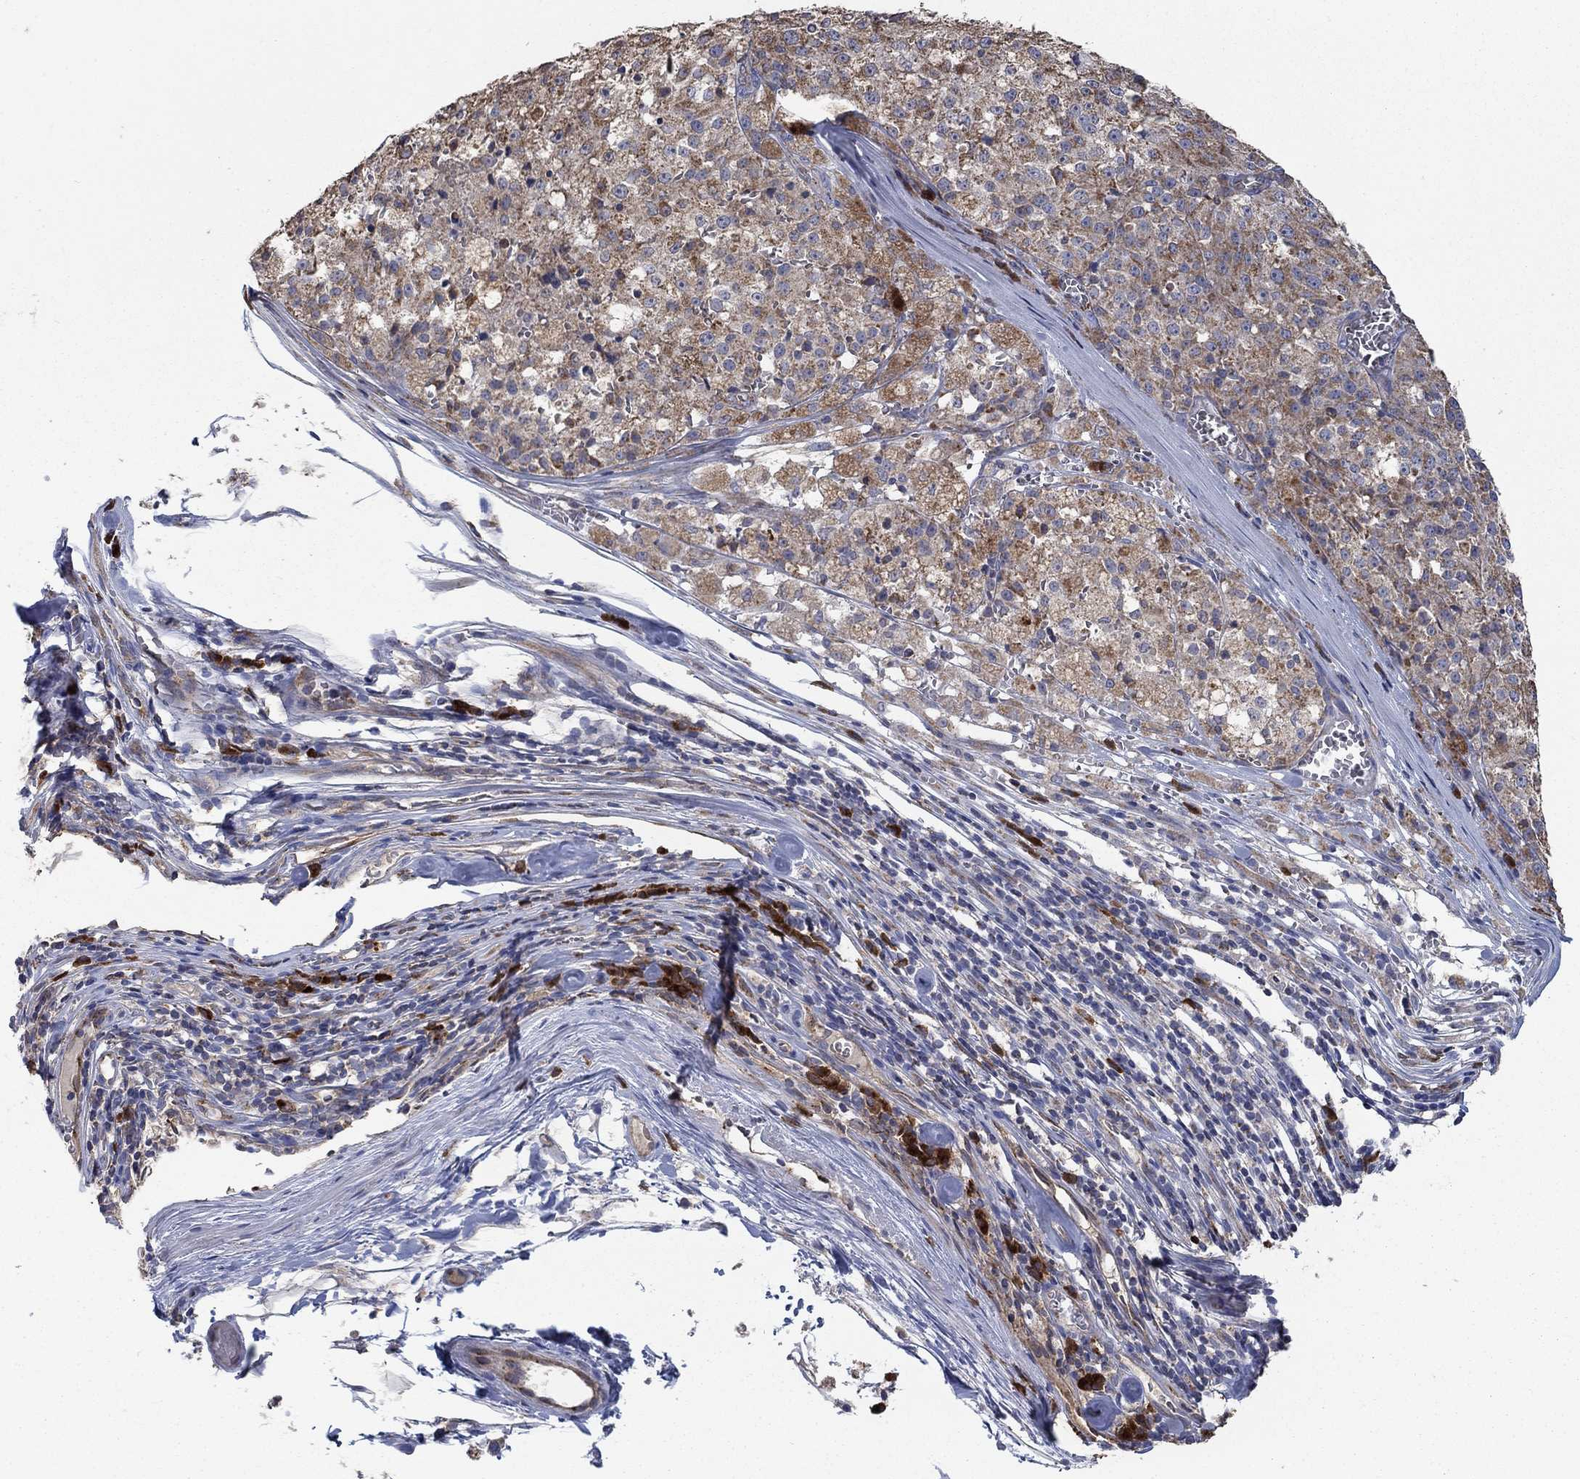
{"staining": {"intensity": "moderate", "quantity": "25%-75%", "location": "cytoplasmic/membranous"}, "tissue": "melanoma", "cell_type": "Tumor cells", "image_type": "cancer", "snomed": [{"axis": "morphology", "description": "Malignant melanoma, Metastatic site"}, {"axis": "topography", "description": "Lymph node"}], "caption": "Melanoma was stained to show a protein in brown. There is medium levels of moderate cytoplasmic/membranous staining in about 25%-75% of tumor cells.", "gene": "HID1", "patient": {"sex": "female", "age": 64}}